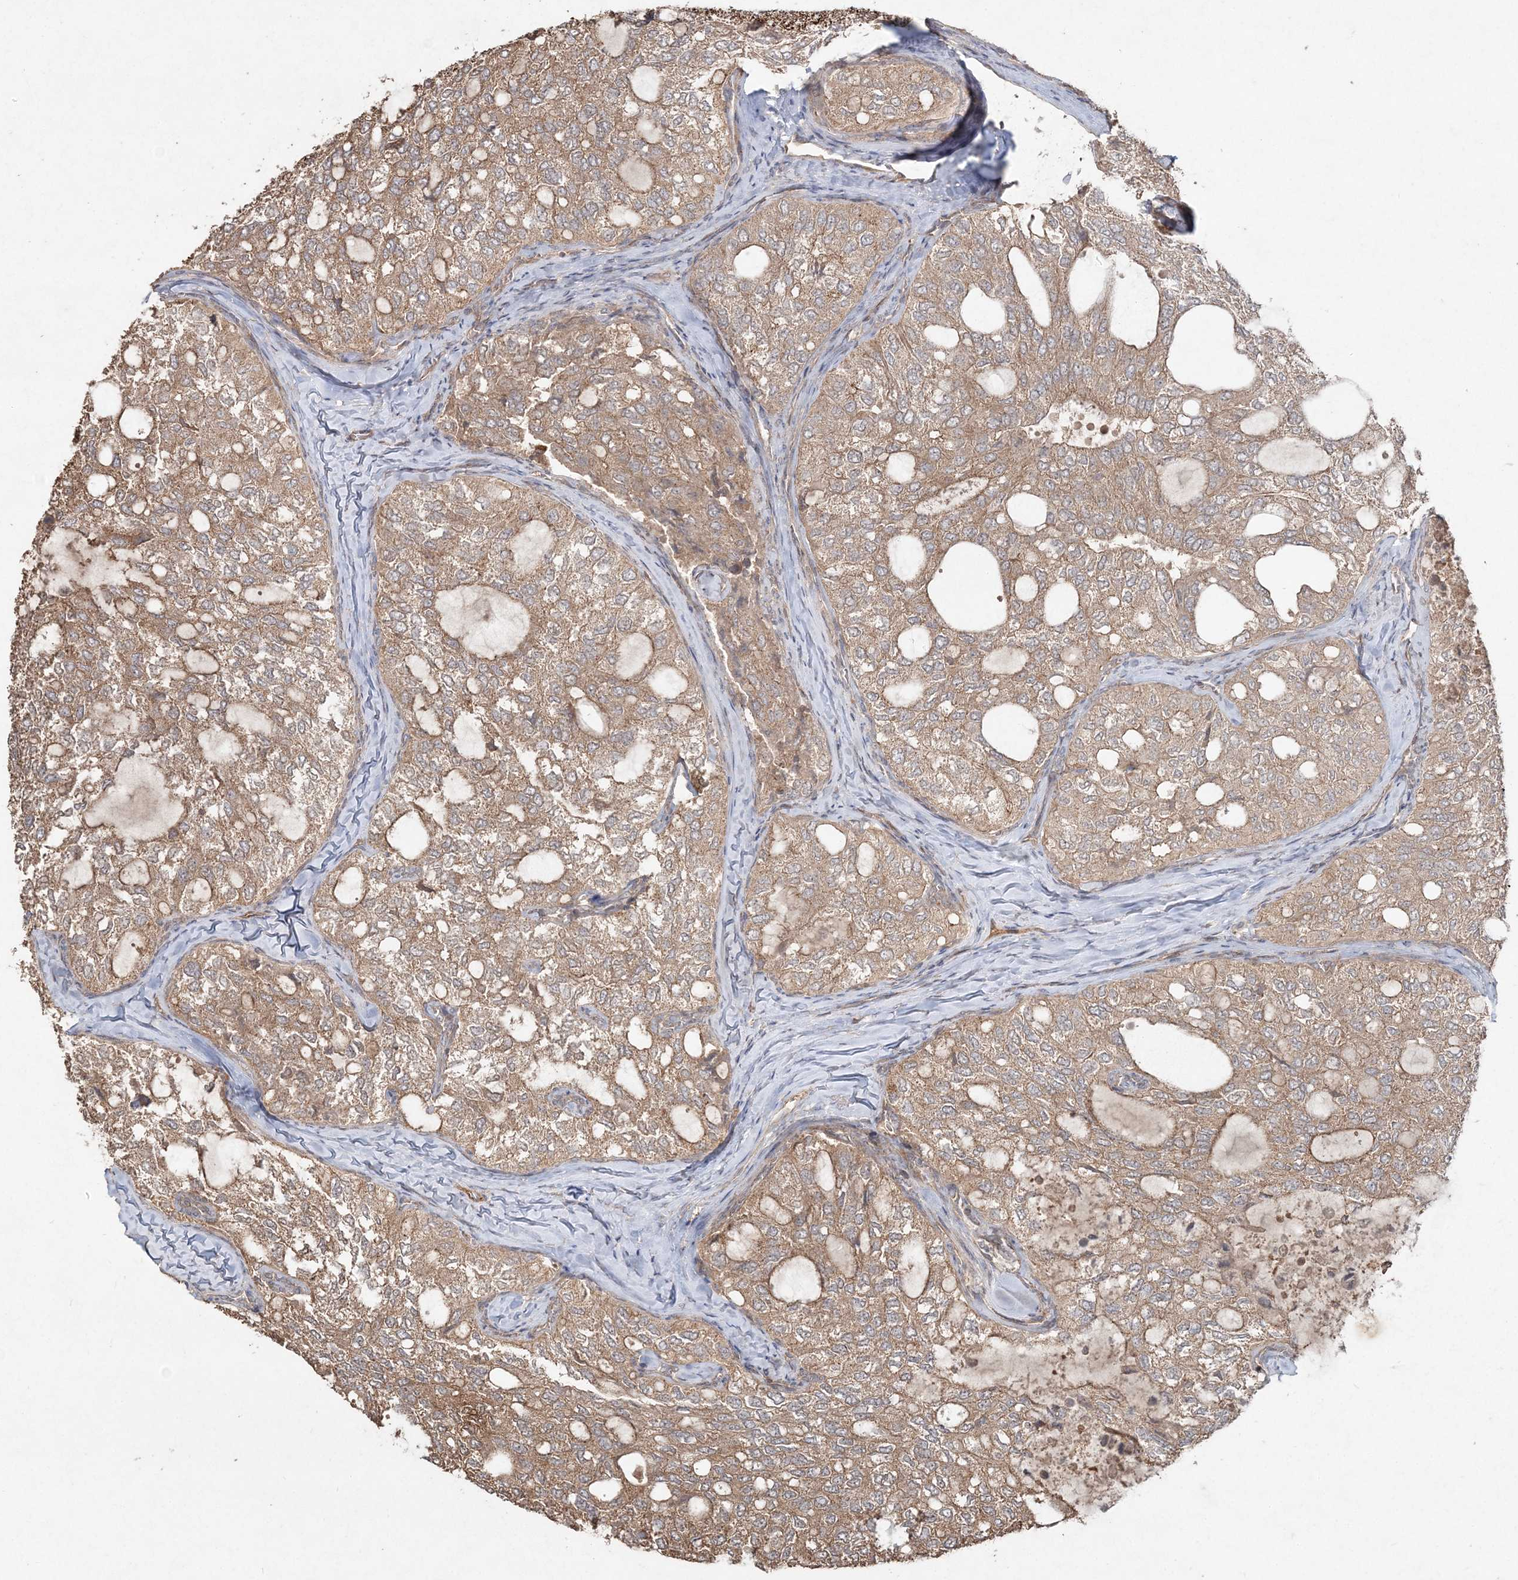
{"staining": {"intensity": "moderate", "quantity": ">75%", "location": "cytoplasmic/membranous"}, "tissue": "thyroid cancer", "cell_type": "Tumor cells", "image_type": "cancer", "snomed": [{"axis": "morphology", "description": "Follicular adenoma carcinoma, NOS"}, {"axis": "topography", "description": "Thyroid gland"}], "caption": "Protein expression analysis of thyroid cancer displays moderate cytoplasmic/membranous expression in approximately >75% of tumor cells. The staining is performed using DAB brown chromogen to label protein expression. The nuclei are counter-stained blue using hematoxylin.", "gene": "SPRY1", "patient": {"sex": "male", "age": 75}}